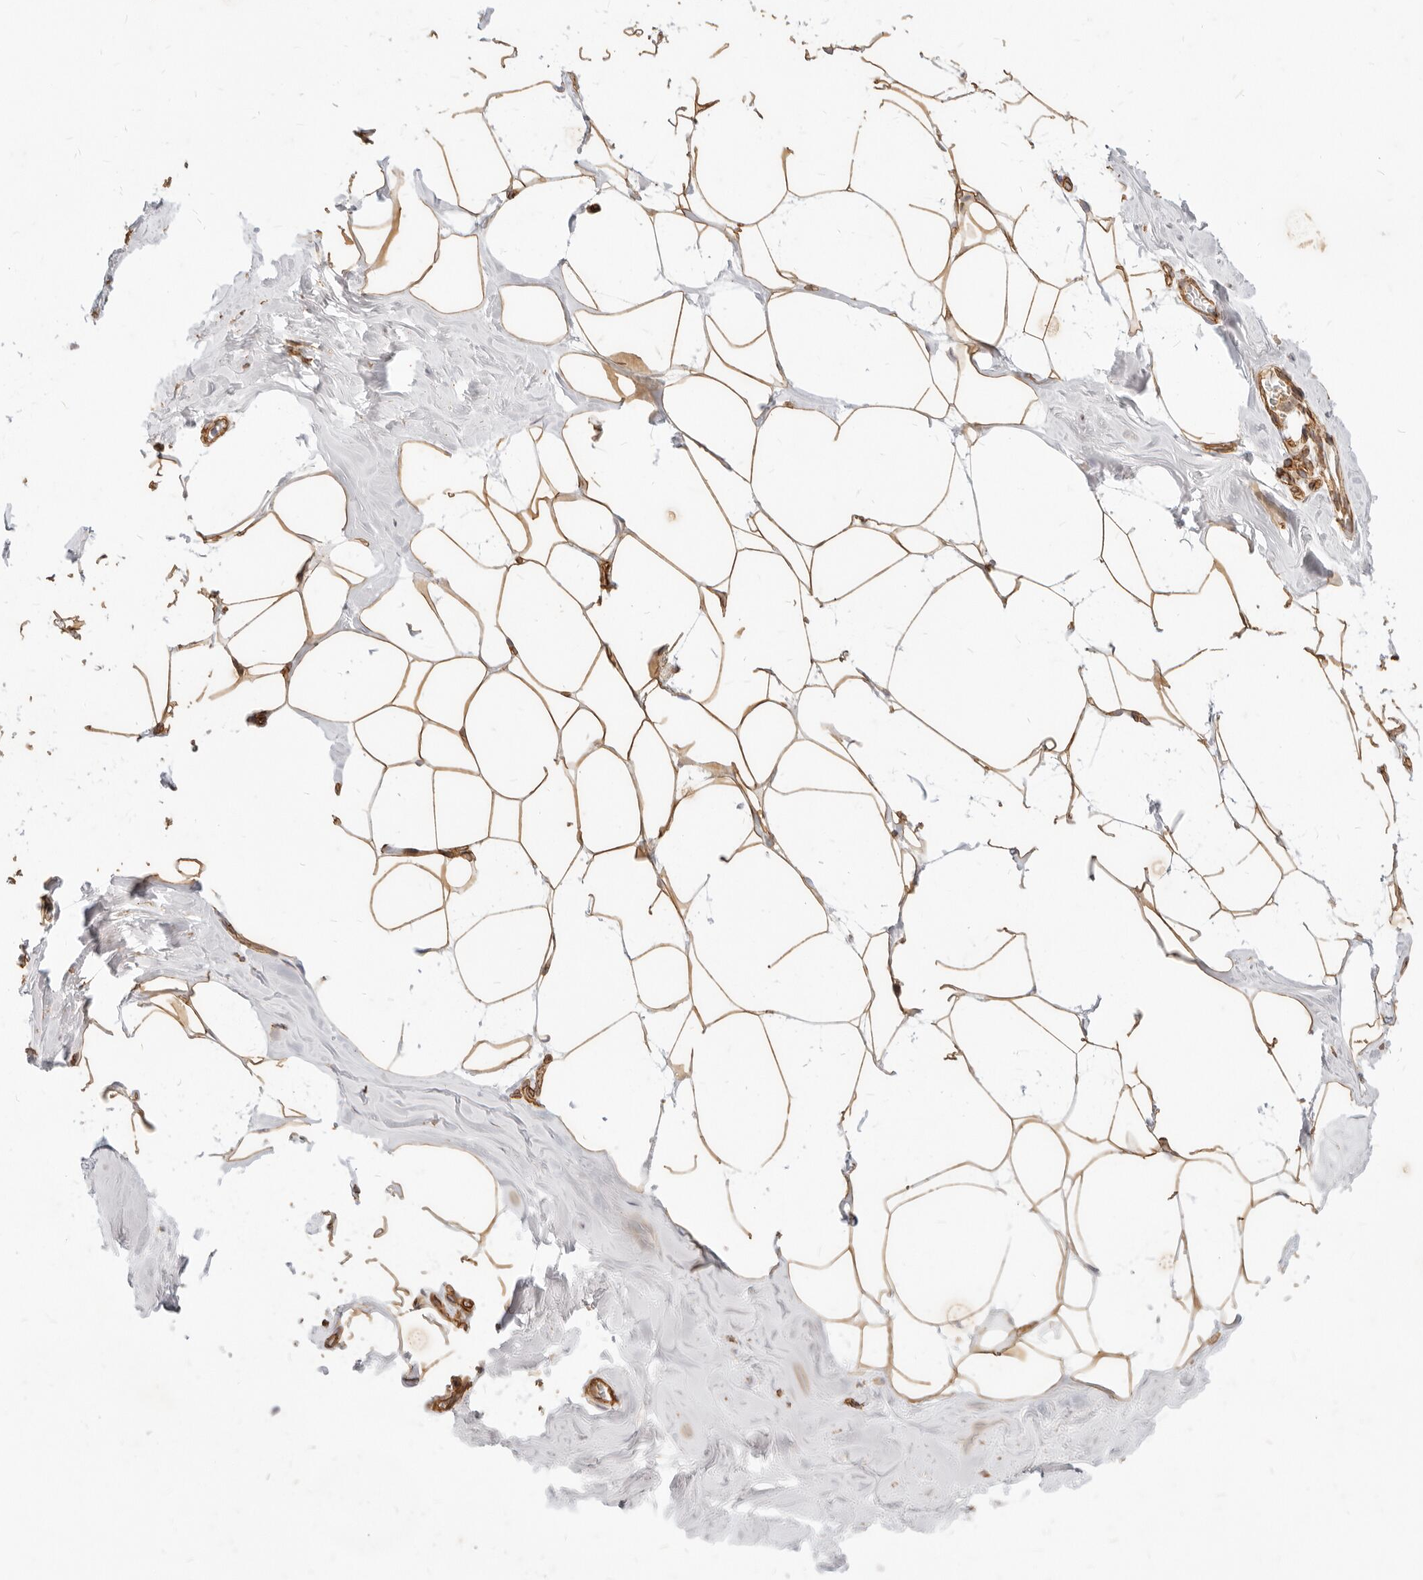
{"staining": {"intensity": "moderate", "quantity": "25%-75%", "location": "cytoplasmic/membranous"}, "tissue": "adipose tissue", "cell_type": "Adipocytes", "image_type": "normal", "snomed": [{"axis": "morphology", "description": "Normal tissue, NOS"}, {"axis": "morphology", "description": "Fibrosis, NOS"}, {"axis": "topography", "description": "Breast"}, {"axis": "topography", "description": "Adipose tissue"}], "caption": "Protein expression analysis of unremarkable human adipose tissue reveals moderate cytoplasmic/membranous staining in about 25%-75% of adipocytes.", "gene": "NUS1", "patient": {"sex": "female", "age": 39}}